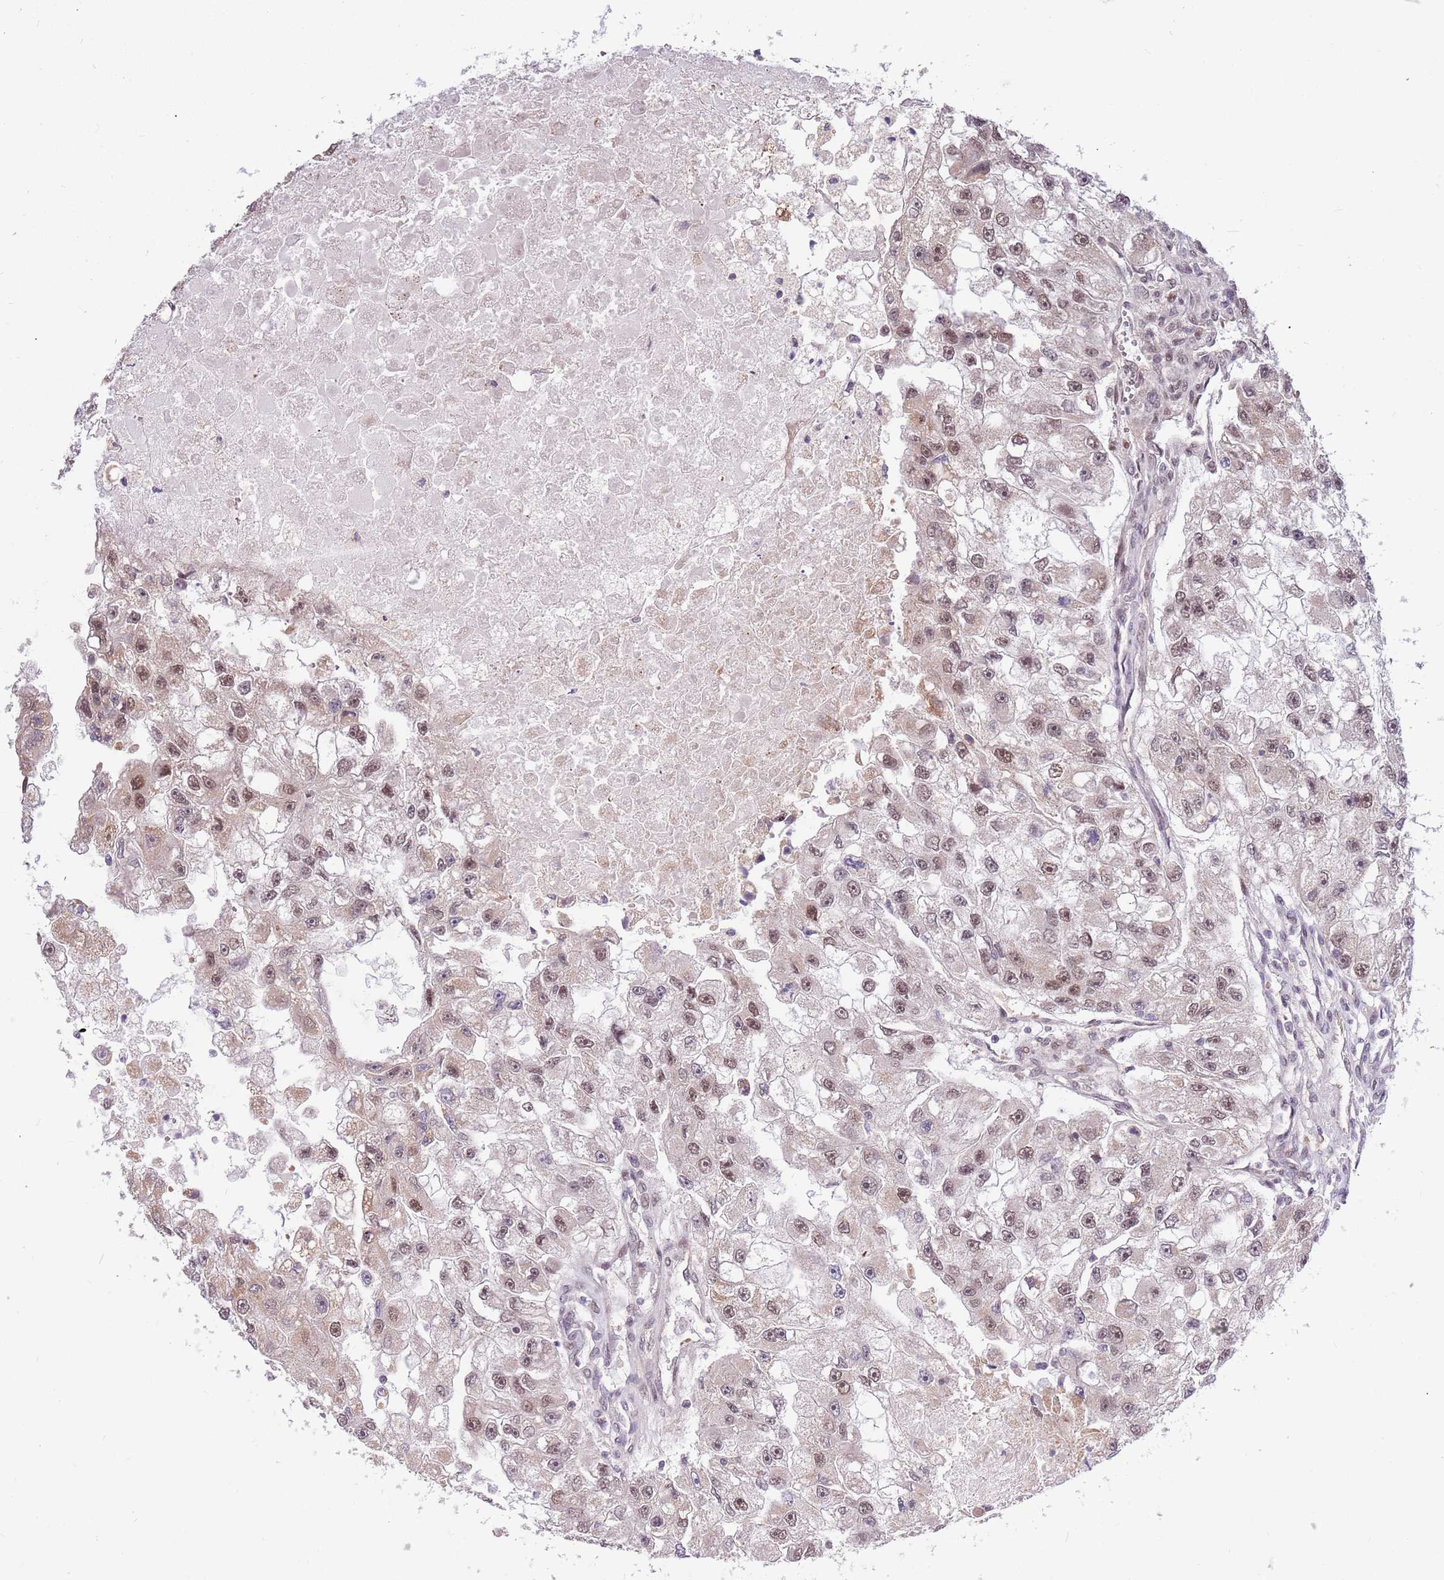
{"staining": {"intensity": "moderate", "quantity": "<25%", "location": "nuclear"}, "tissue": "renal cancer", "cell_type": "Tumor cells", "image_type": "cancer", "snomed": [{"axis": "morphology", "description": "Adenocarcinoma, NOS"}, {"axis": "topography", "description": "Kidney"}], "caption": "Moderate nuclear expression is identified in about <25% of tumor cells in adenocarcinoma (renal). Ihc stains the protein in brown and the nuclei are stained blue.", "gene": "HAUS3", "patient": {"sex": "male", "age": 63}}